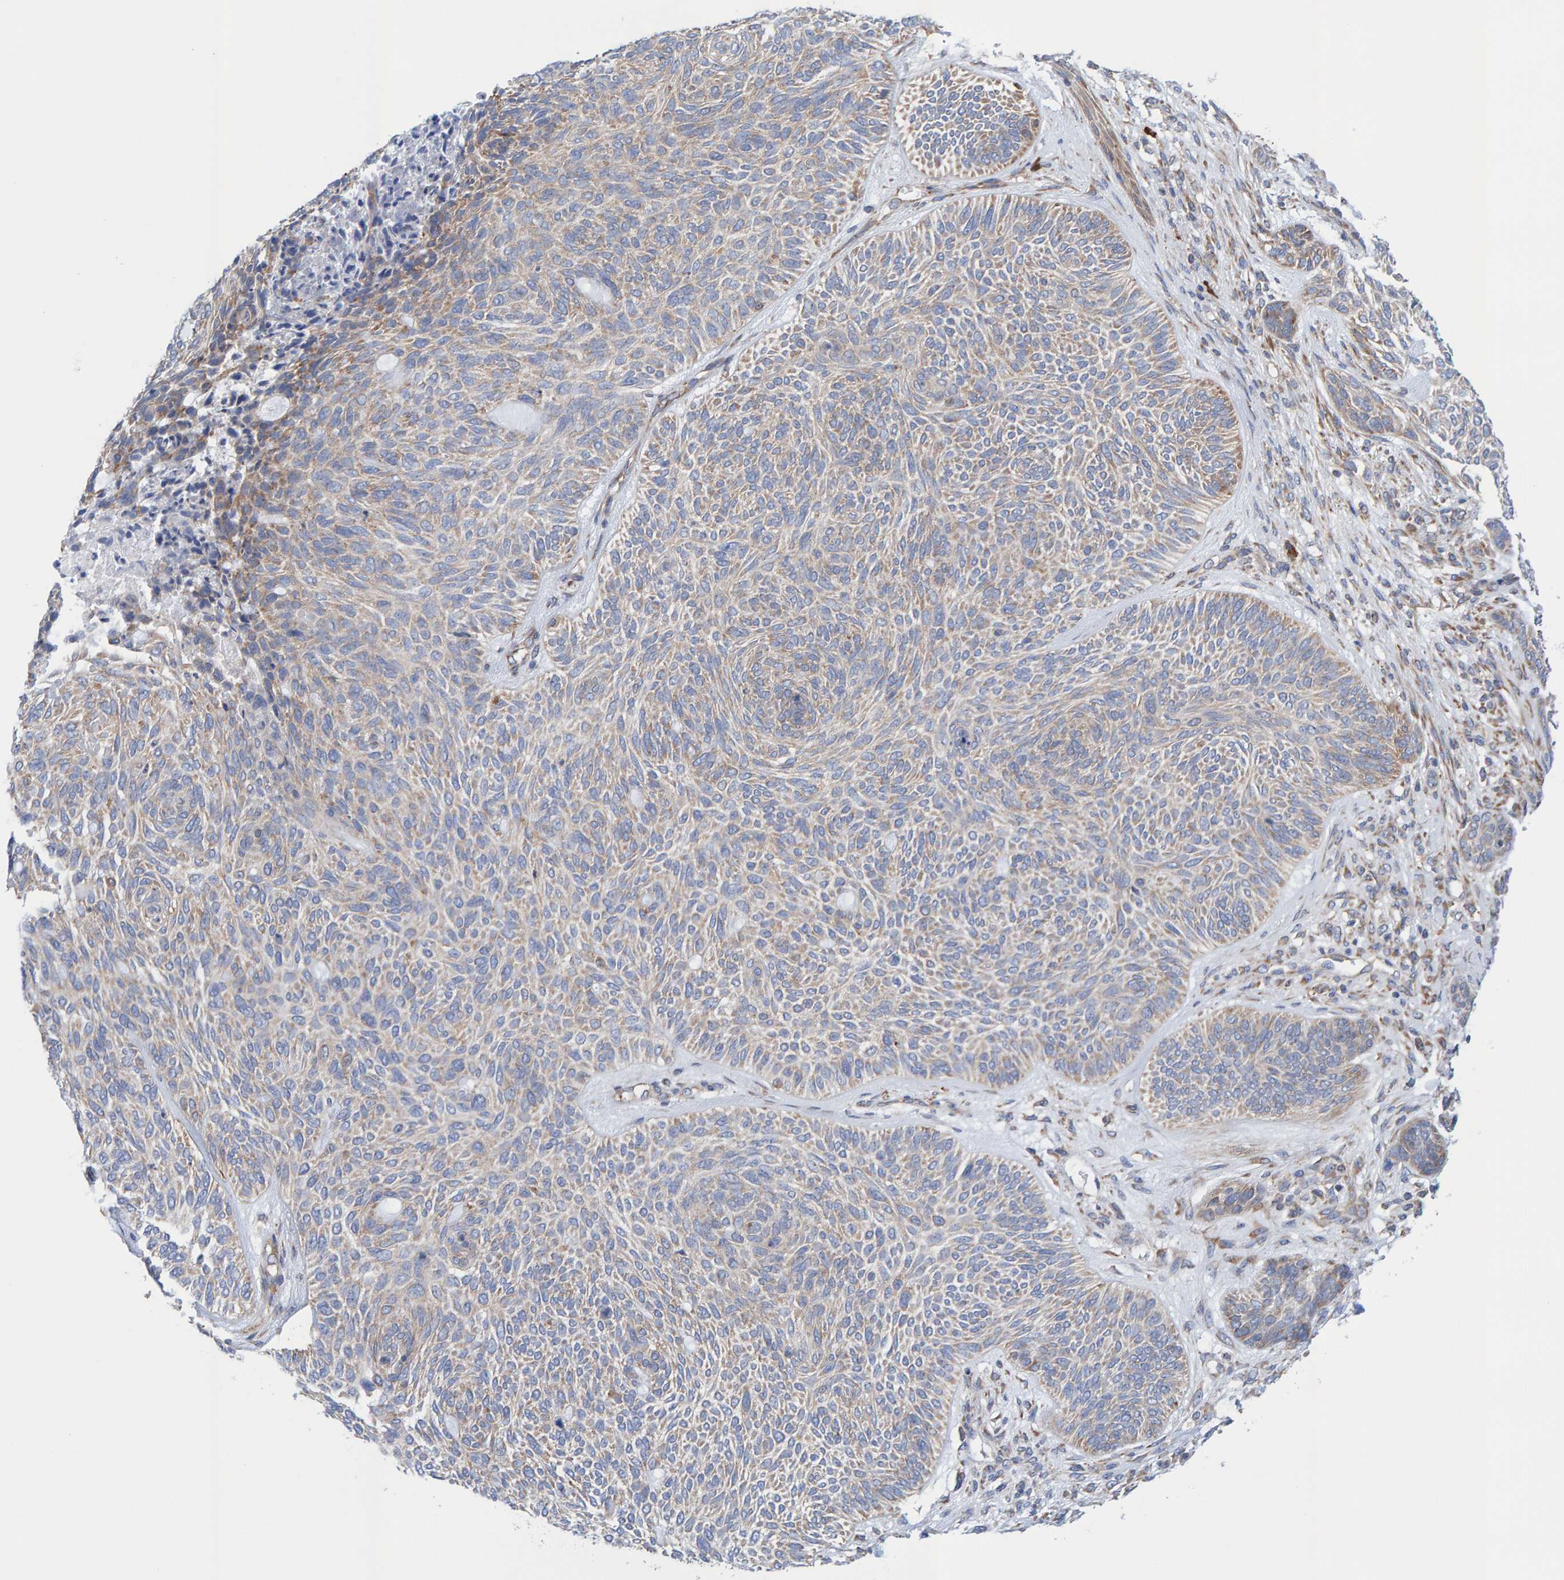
{"staining": {"intensity": "negative", "quantity": "none", "location": "none"}, "tissue": "skin cancer", "cell_type": "Tumor cells", "image_type": "cancer", "snomed": [{"axis": "morphology", "description": "Basal cell carcinoma"}, {"axis": "topography", "description": "Skin"}], "caption": "Tumor cells are negative for protein expression in human basal cell carcinoma (skin).", "gene": "CDK5RAP3", "patient": {"sex": "male", "age": 55}}